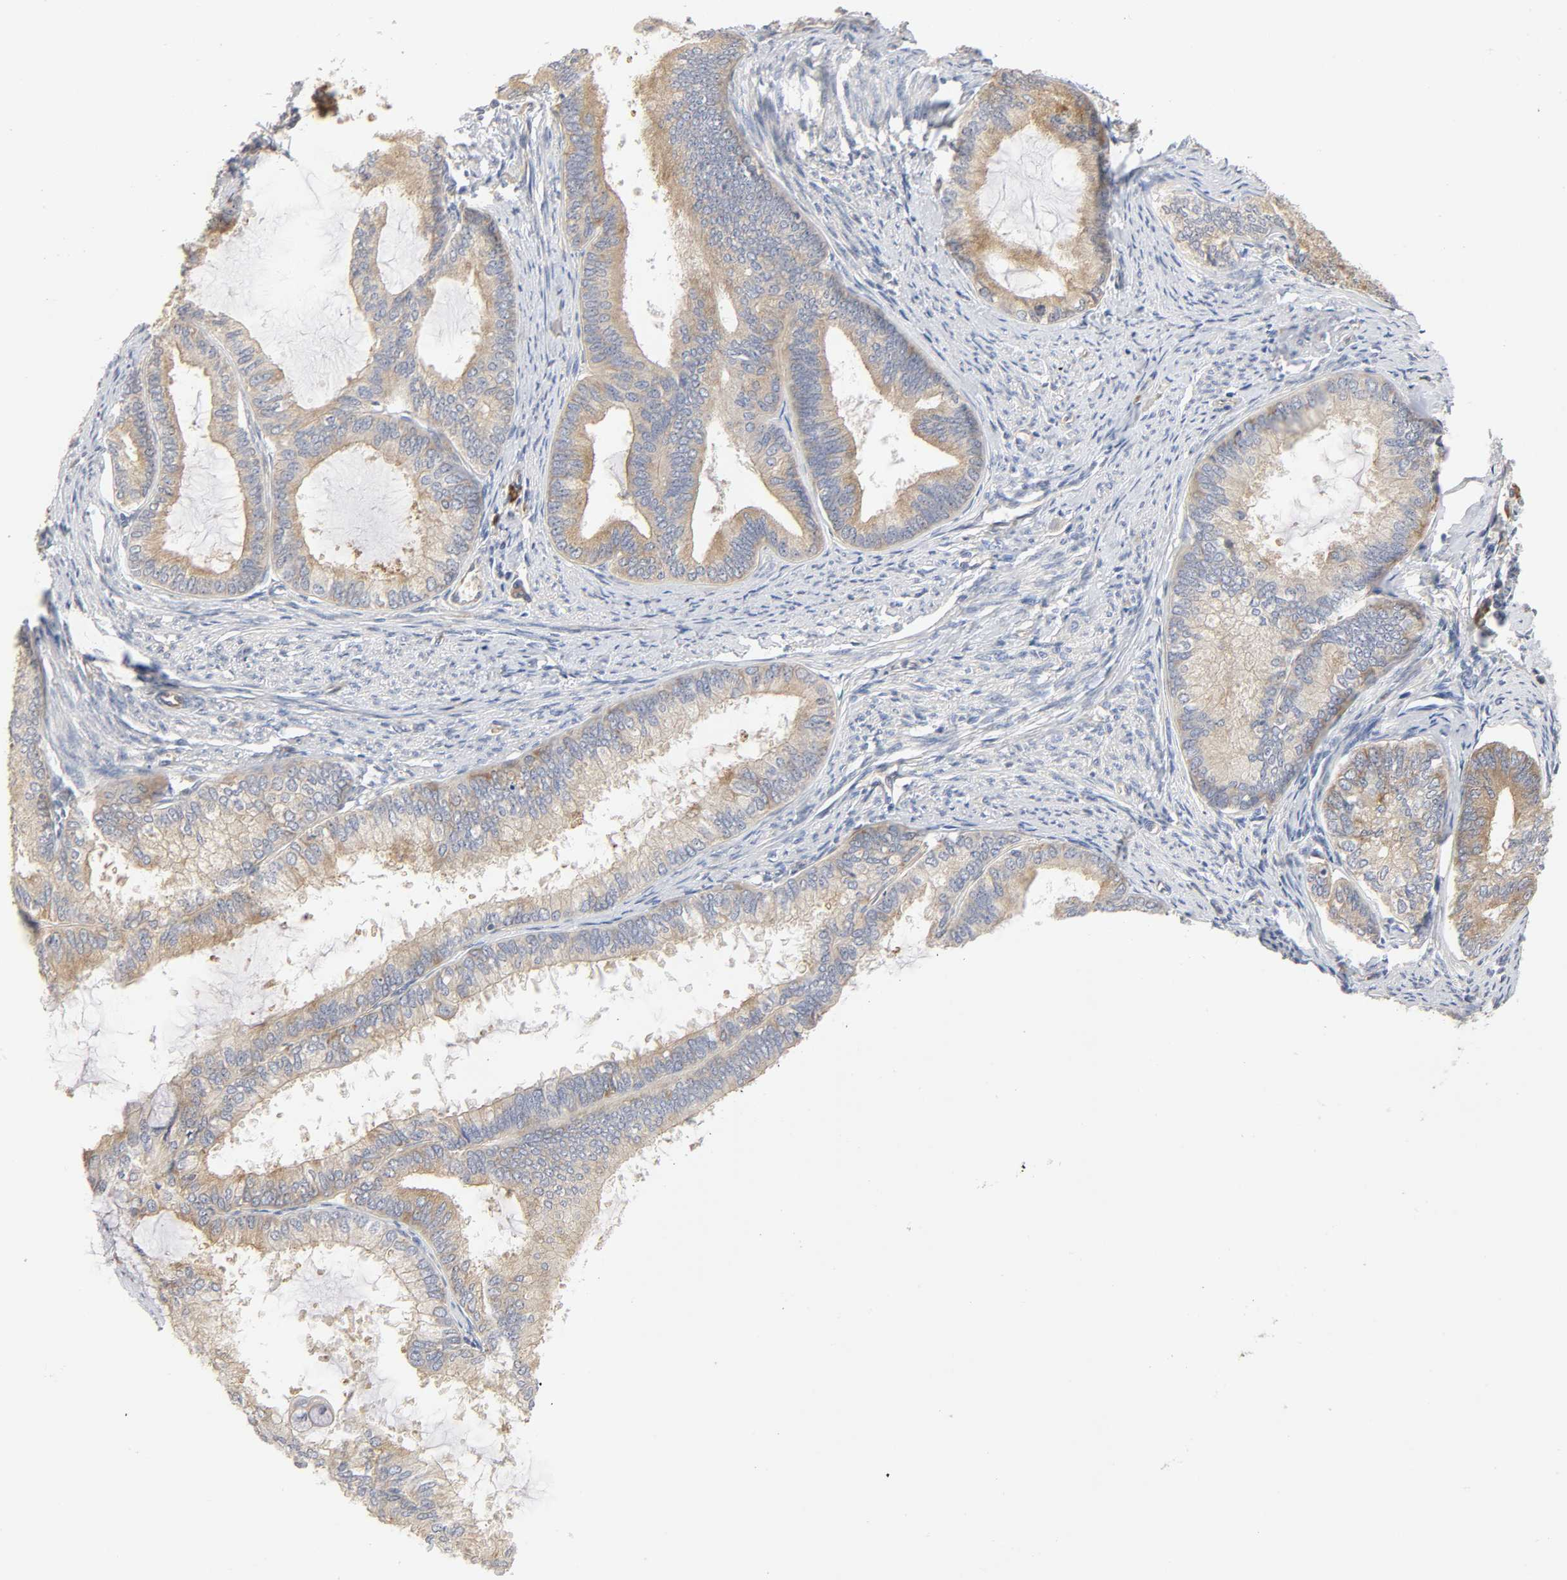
{"staining": {"intensity": "moderate", "quantity": ">75%", "location": "cytoplasmic/membranous"}, "tissue": "endometrial cancer", "cell_type": "Tumor cells", "image_type": "cancer", "snomed": [{"axis": "morphology", "description": "Adenocarcinoma, NOS"}, {"axis": "topography", "description": "Endometrium"}], "caption": "Immunohistochemical staining of endometrial adenocarcinoma reveals medium levels of moderate cytoplasmic/membranous protein positivity in about >75% of tumor cells.", "gene": "SCHIP1", "patient": {"sex": "female", "age": 86}}